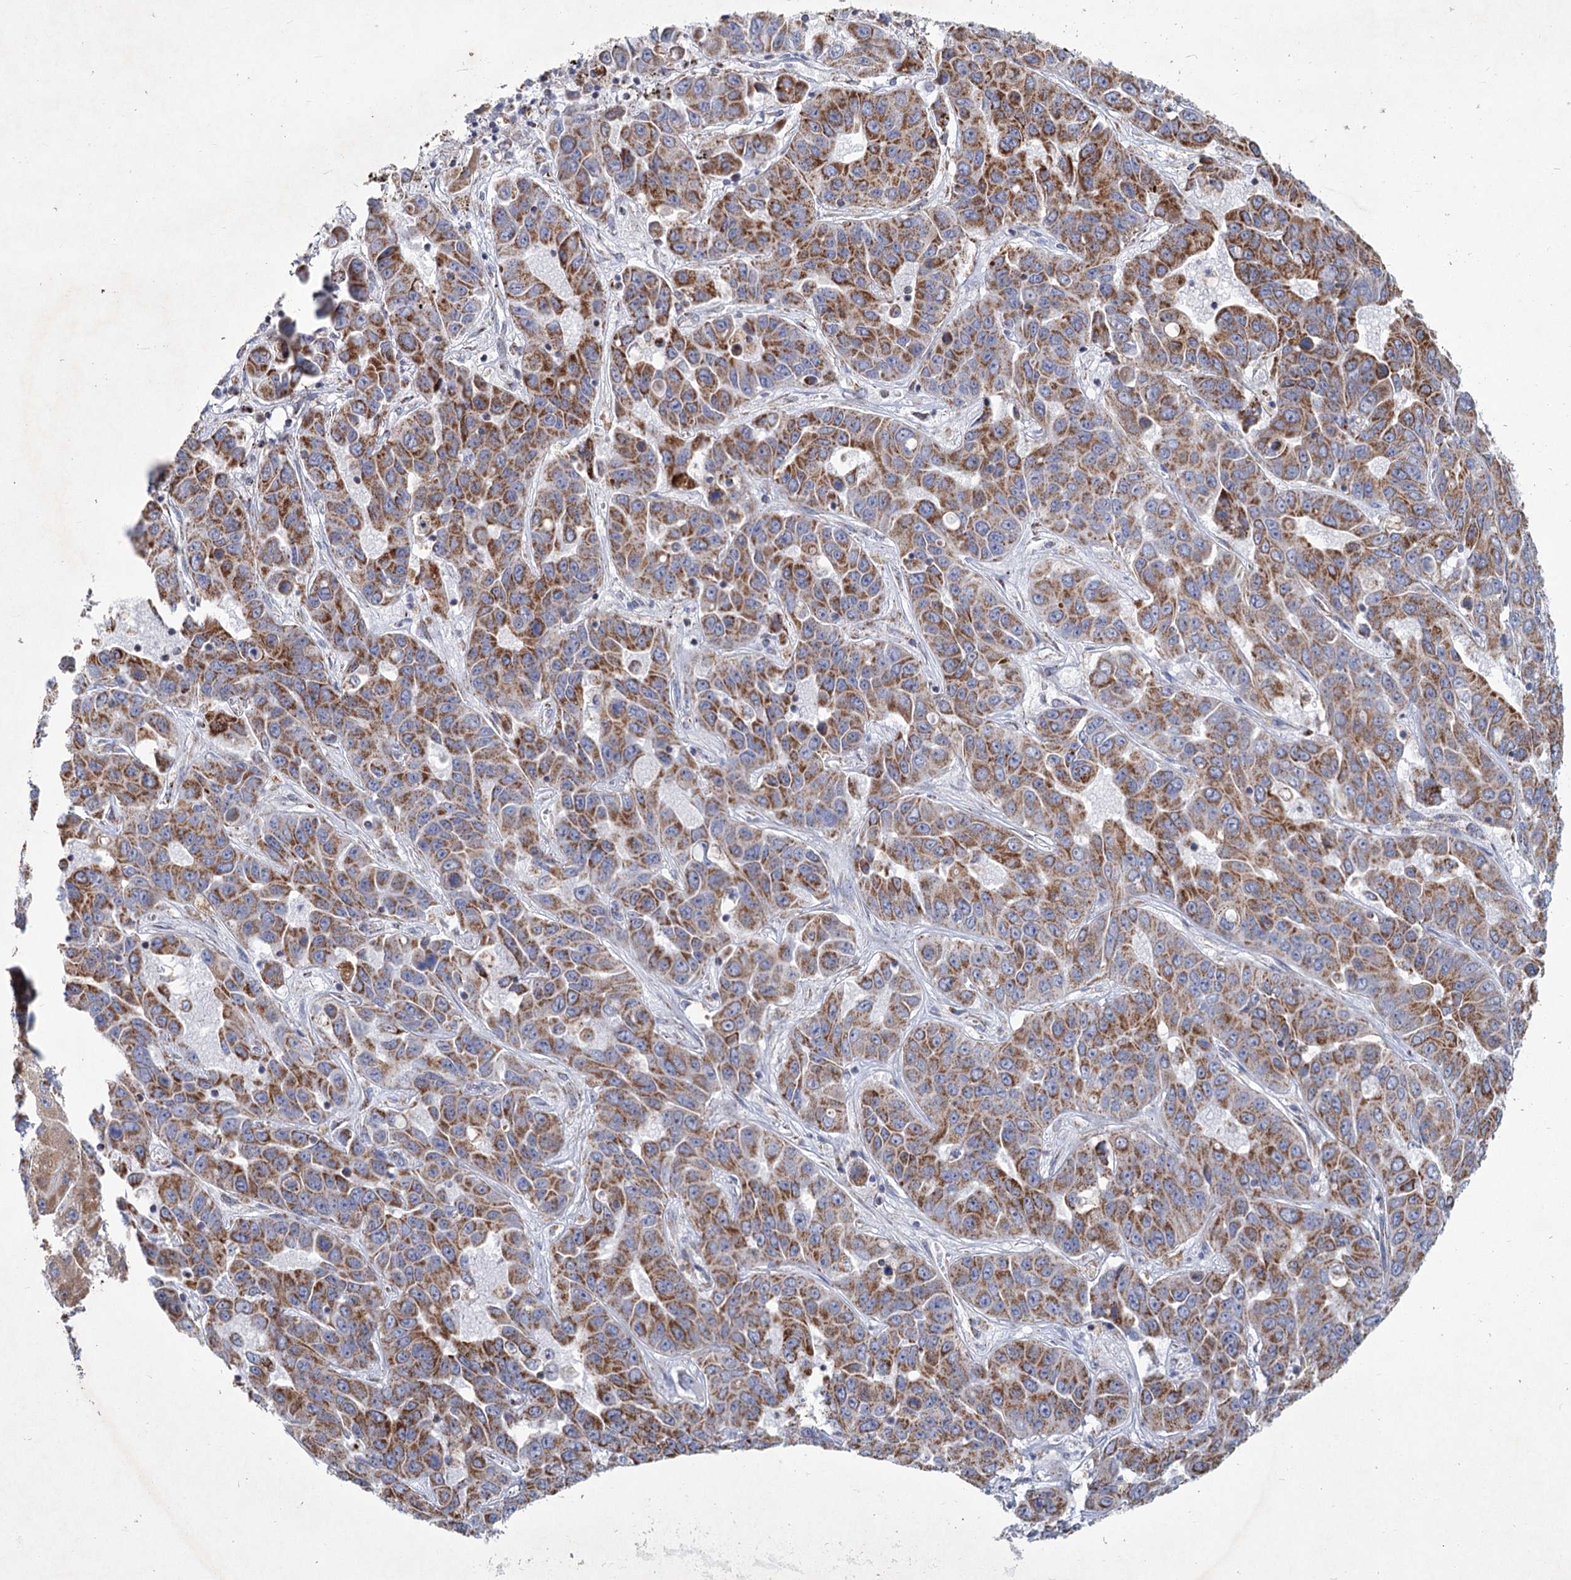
{"staining": {"intensity": "moderate", "quantity": ">75%", "location": "cytoplasmic/membranous"}, "tissue": "liver cancer", "cell_type": "Tumor cells", "image_type": "cancer", "snomed": [{"axis": "morphology", "description": "Cholangiocarcinoma"}, {"axis": "topography", "description": "Liver"}], "caption": "A medium amount of moderate cytoplasmic/membranous staining is present in approximately >75% of tumor cells in liver cancer tissue.", "gene": "NDUFC2", "patient": {"sex": "female", "age": 52}}